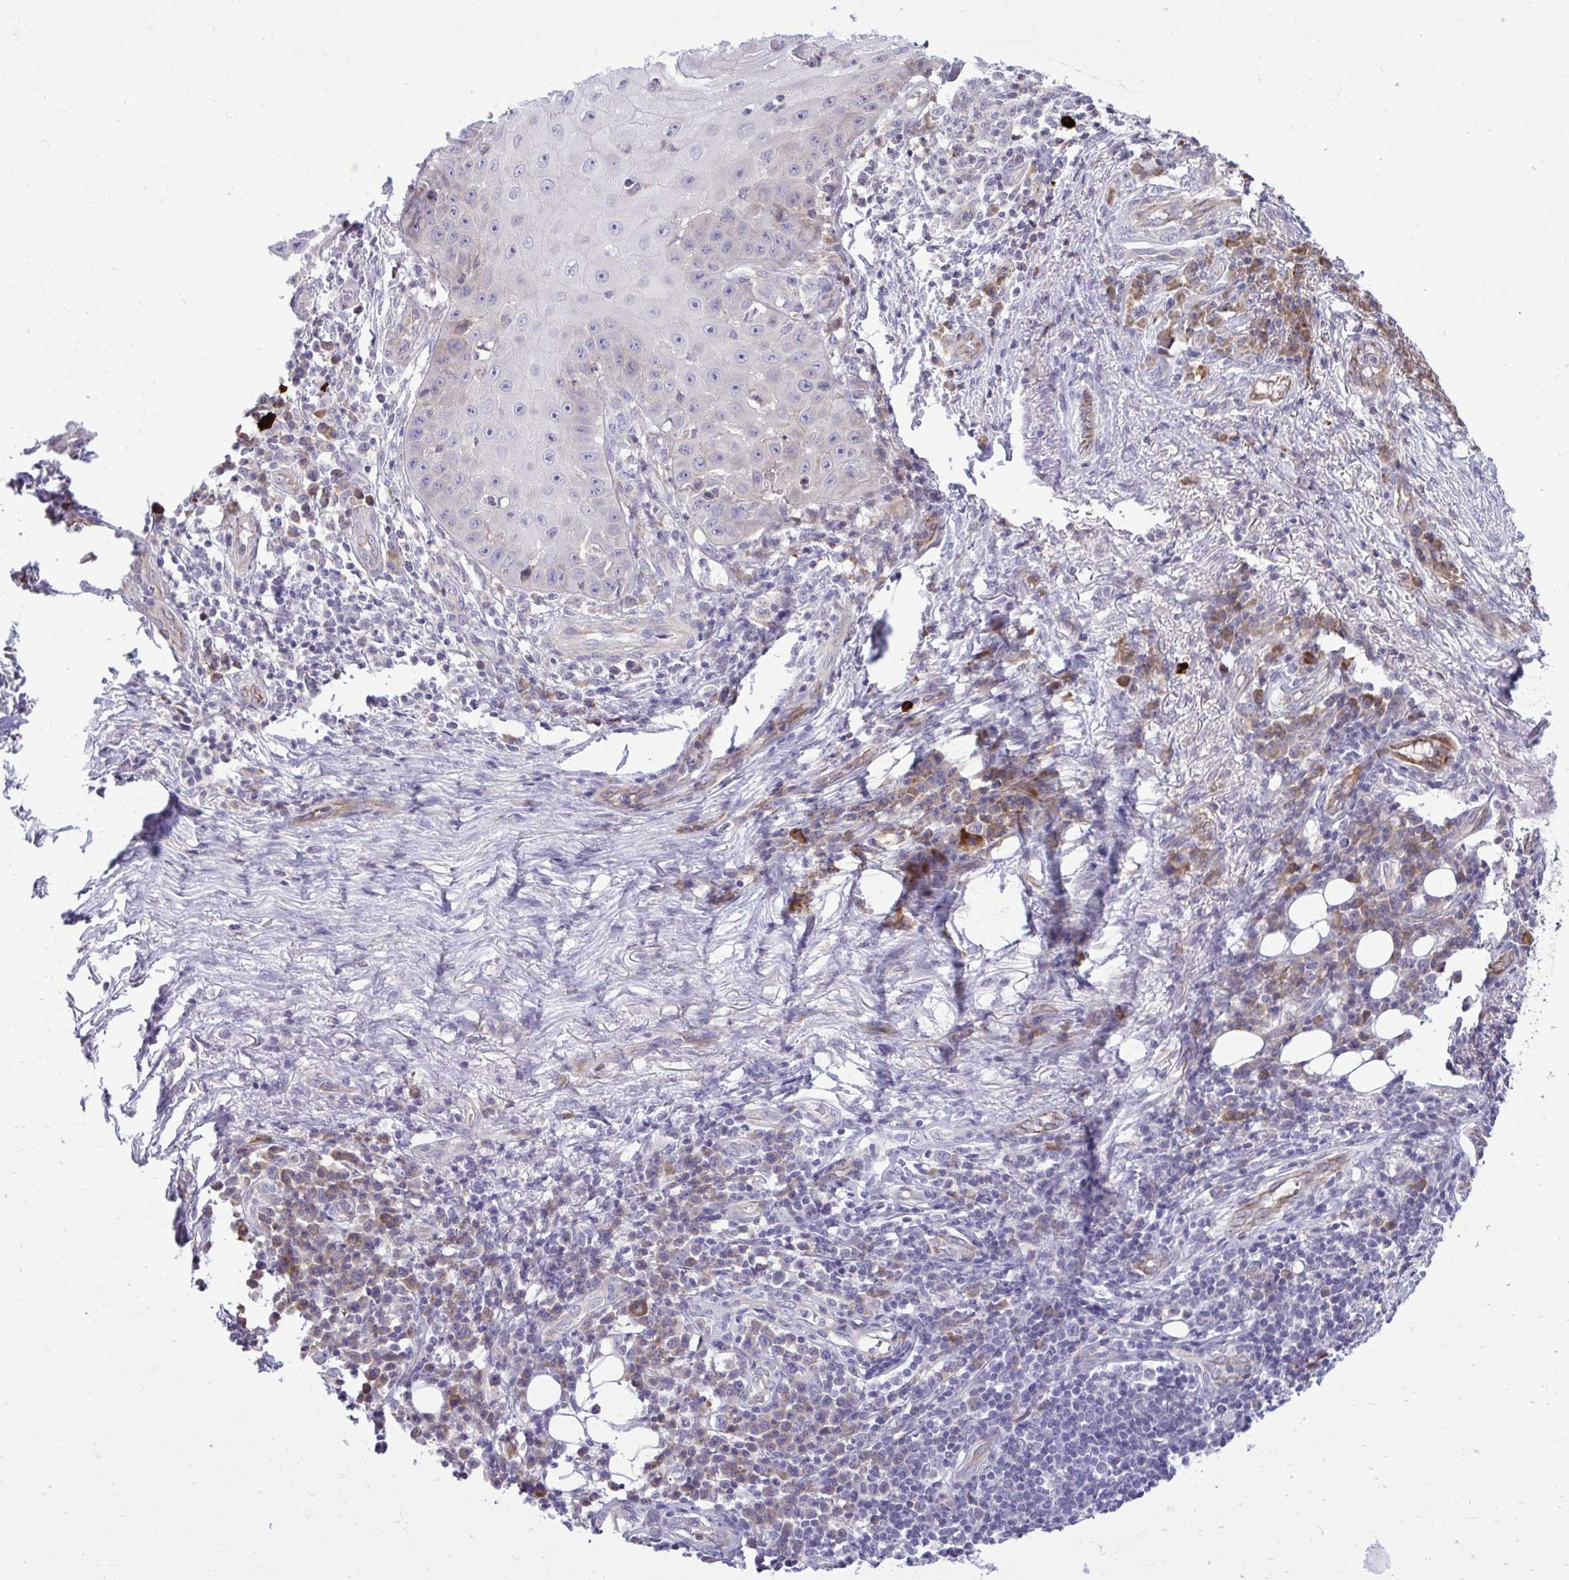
{"staining": {"intensity": "negative", "quantity": "none", "location": "none"}, "tissue": "skin cancer", "cell_type": "Tumor cells", "image_type": "cancer", "snomed": [{"axis": "morphology", "description": "Squamous cell carcinoma, NOS"}, {"axis": "topography", "description": "Skin"}], "caption": "This is an immunohistochemistry (IHC) histopathology image of skin squamous cell carcinoma. There is no positivity in tumor cells.", "gene": "METTL9", "patient": {"sex": "male", "age": 70}}